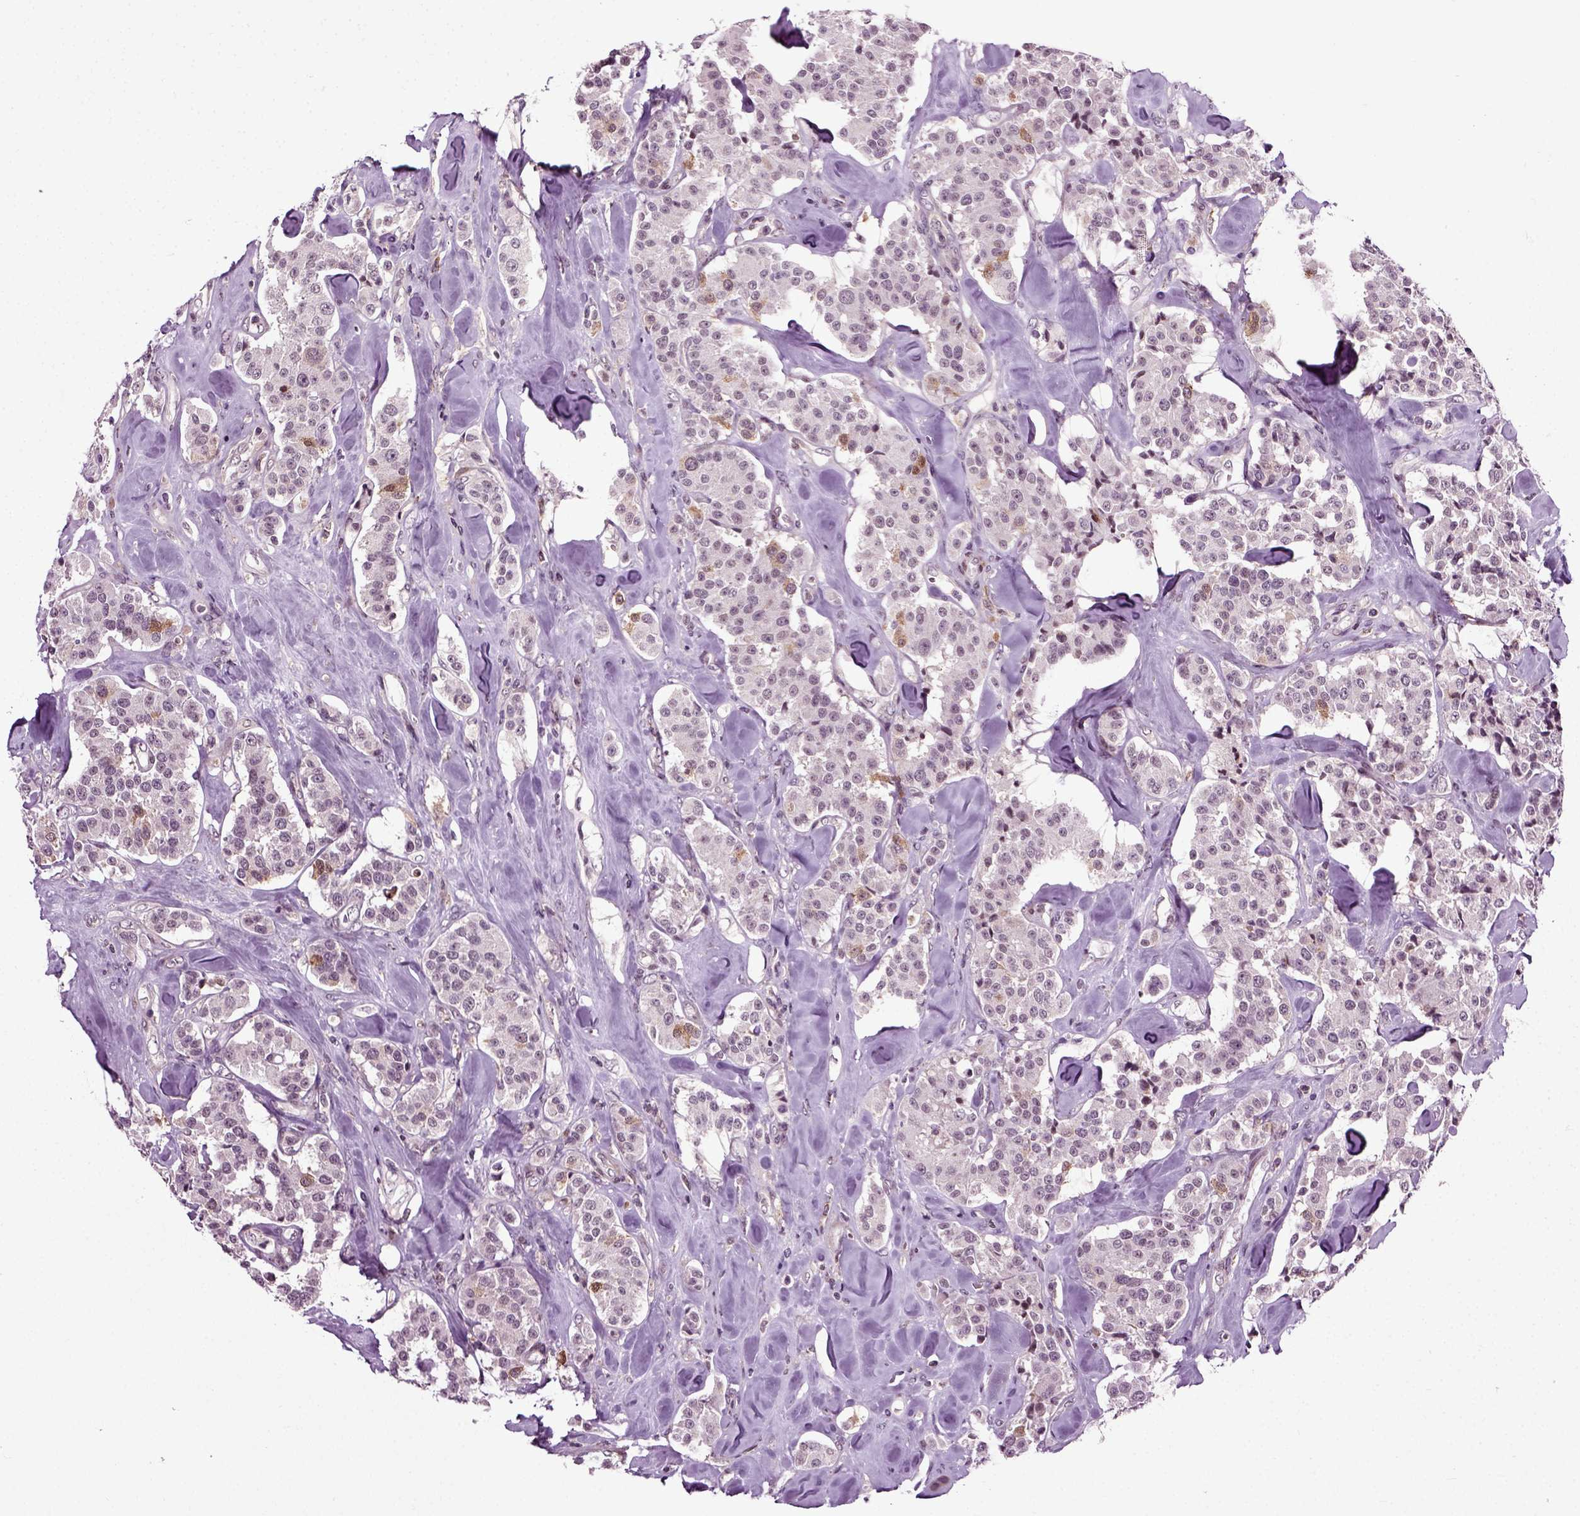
{"staining": {"intensity": "weak", "quantity": "<25%", "location": "cytoplasmic/membranous"}, "tissue": "carcinoid", "cell_type": "Tumor cells", "image_type": "cancer", "snomed": [{"axis": "morphology", "description": "Carcinoid, malignant, NOS"}, {"axis": "topography", "description": "Pancreas"}], "caption": "This is a histopathology image of immunohistochemistry staining of malignant carcinoid, which shows no expression in tumor cells.", "gene": "KNSTRN", "patient": {"sex": "male", "age": 41}}